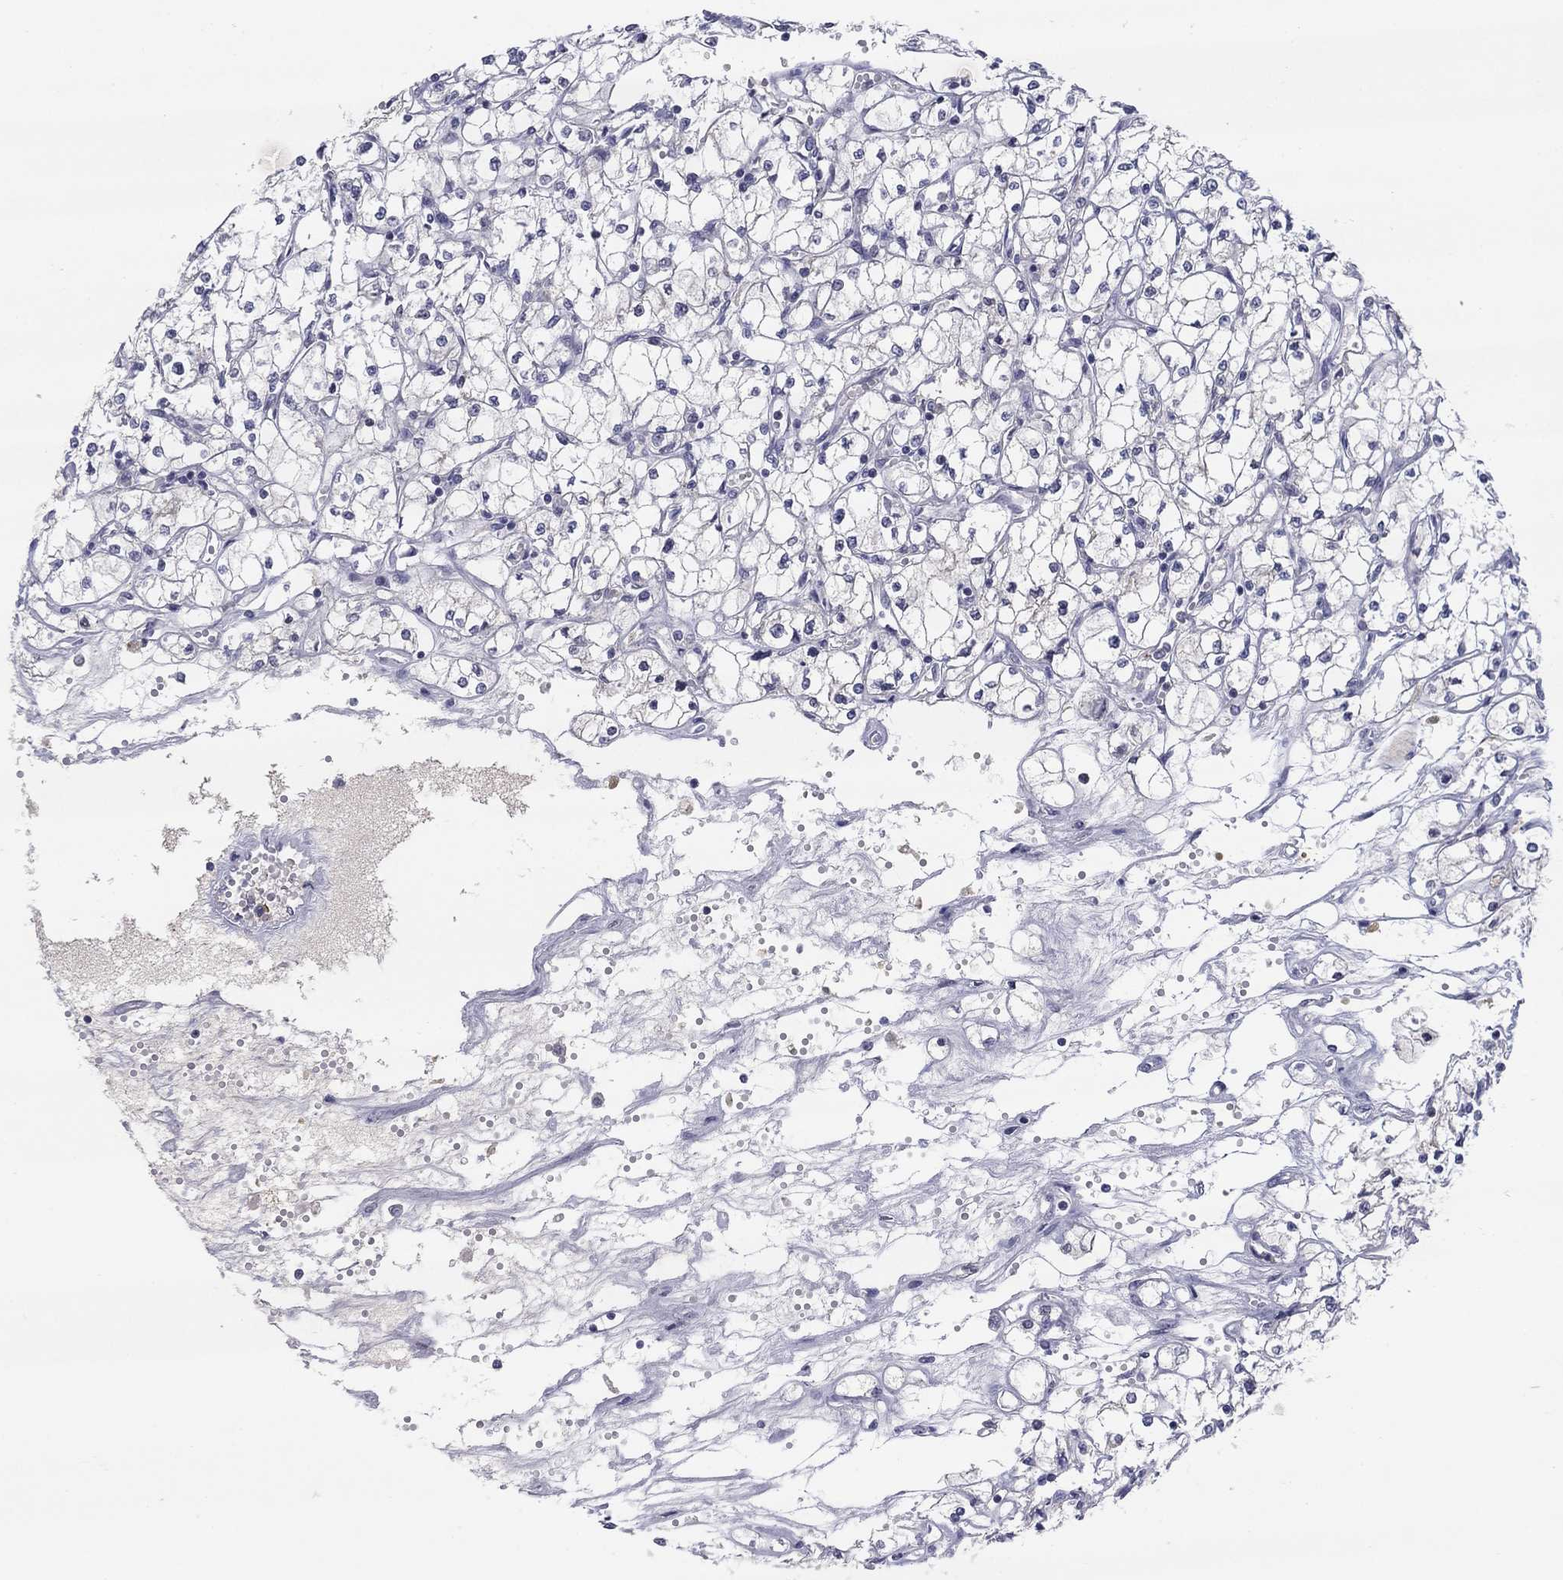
{"staining": {"intensity": "negative", "quantity": "none", "location": "none"}, "tissue": "renal cancer", "cell_type": "Tumor cells", "image_type": "cancer", "snomed": [{"axis": "morphology", "description": "Adenocarcinoma, NOS"}, {"axis": "topography", "description": "Kidney"}], "caption": "Tumor cells show no significant staining in renal cancer (adenocarcinoma). The staining is performed using DAB (3,3'-diaminobenzidine) brown chromogen with nuclei counter-stained in using hematoxylin.", "gene": "AMN1", "patient": {"sex": "male", "age": 67}}